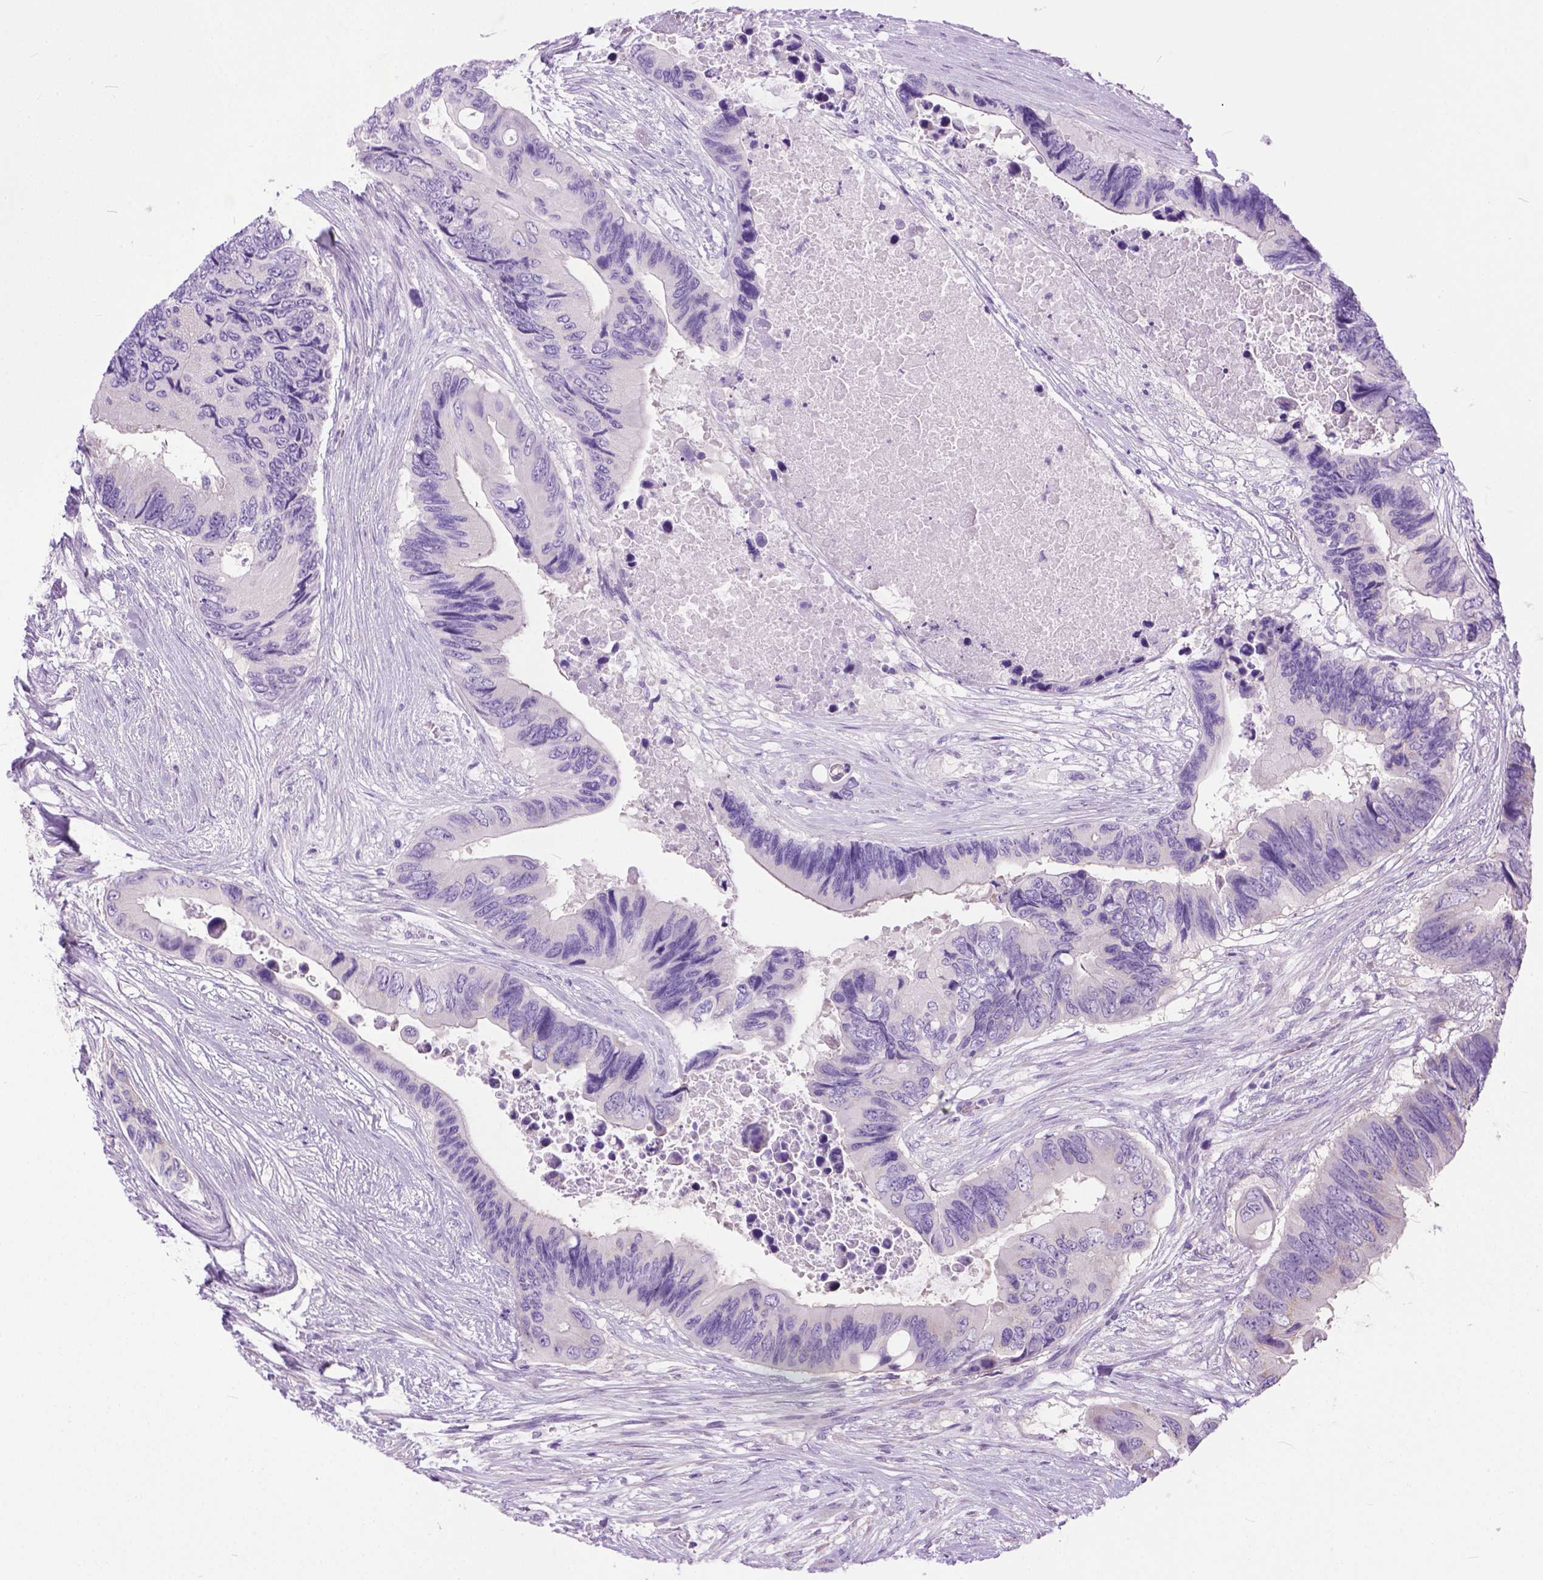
{"staining": {"intensity": "negative", "quantity": "none", "location": "none"}, "tissue": "colorectal cancer", "cell_type": "Tumor cells", "image_type": "cancer", "snomed": [{"axis": "morphology", "description": "Adenocarcinoma, NOS"}, {"axis": "topography", "description": "Rectum"}], "caption": "DAB immunohistochemical staining of adenocarcinoma (colorectal) shows no significant expression in tumor cells. (Stains: DAB immunohistochemistry with hematoxylin counter stain, Microscopy: brightfield microscopy at high magnification).", "gene": "BANF2", "patient": {"sex": "male", "age": 63}}